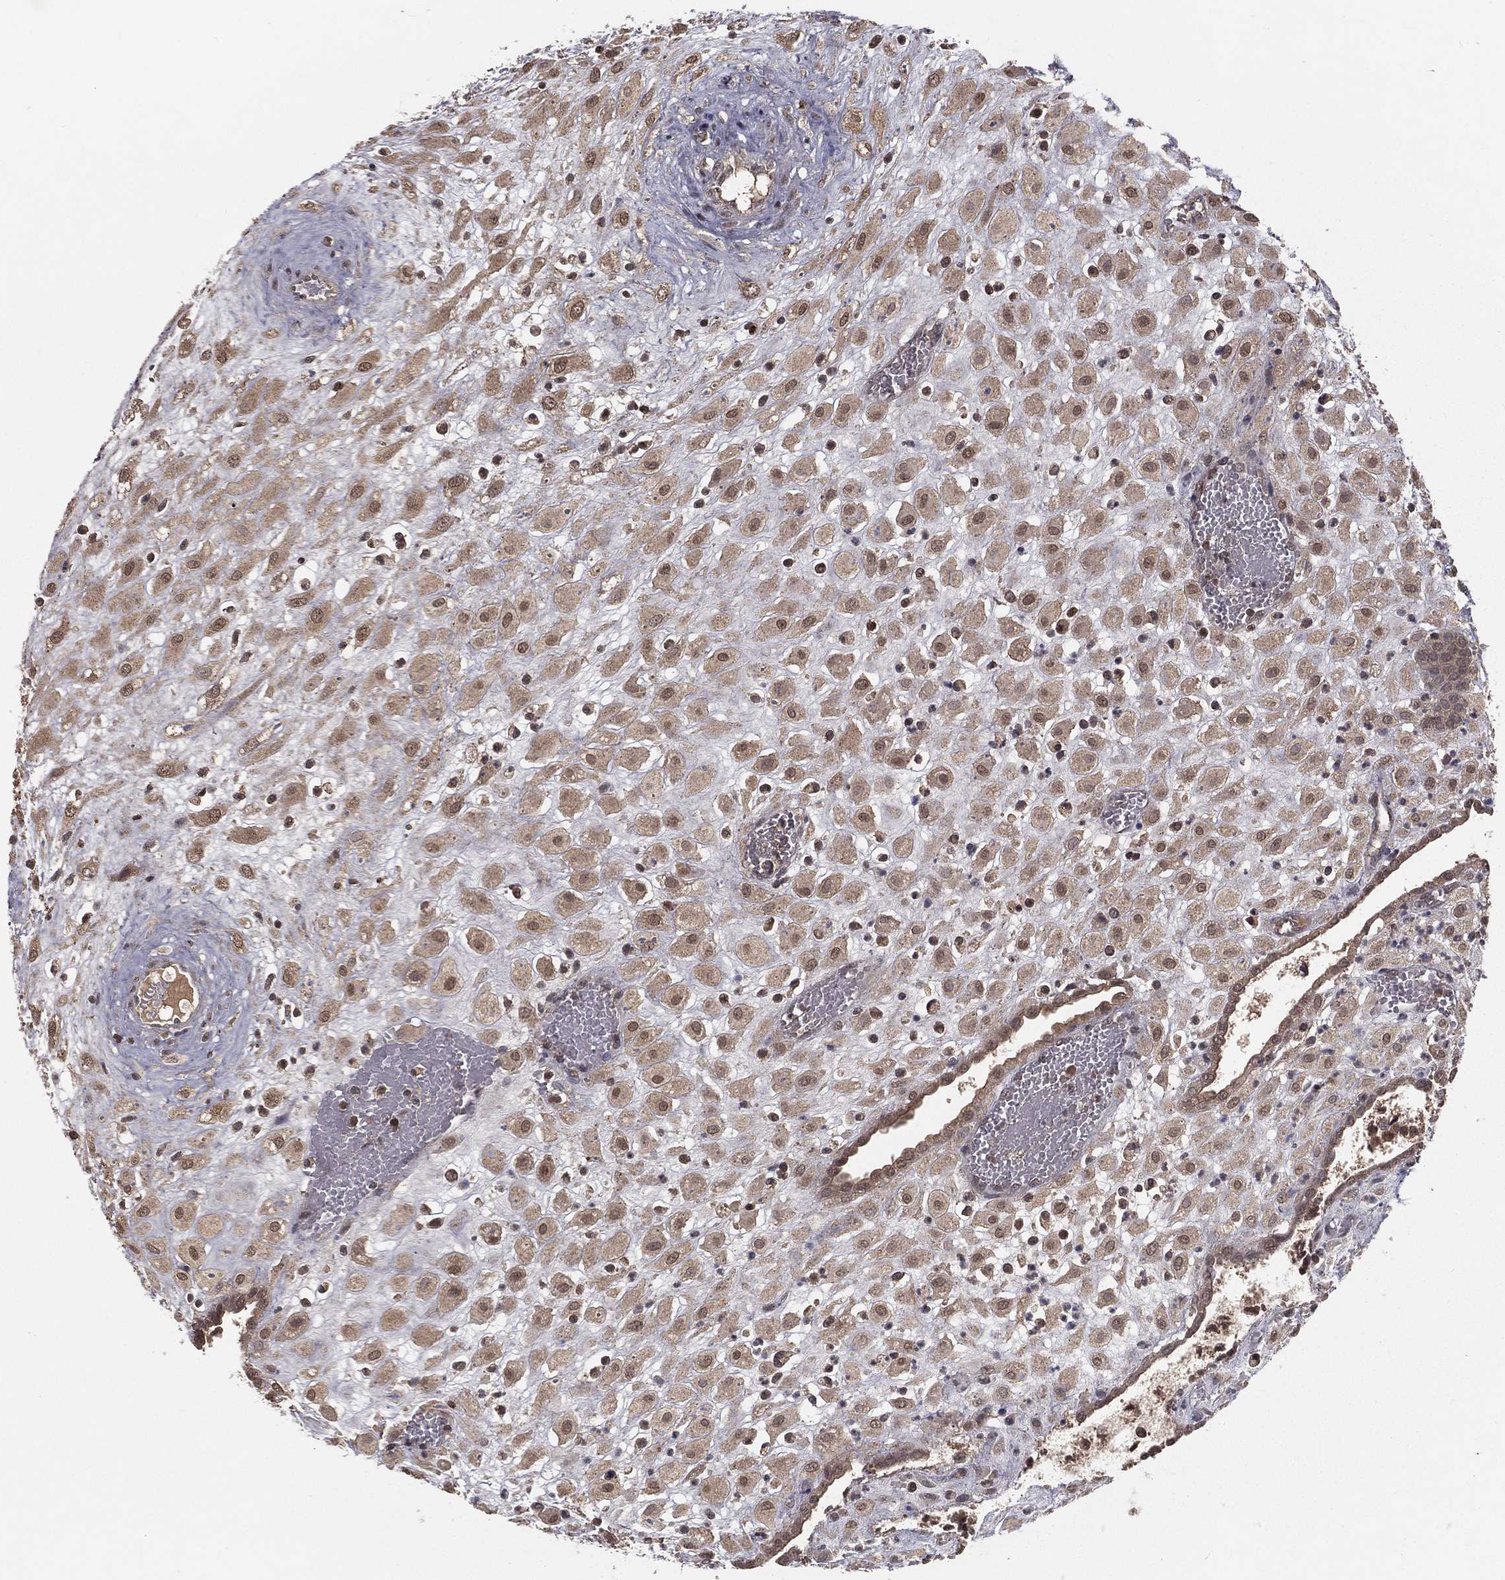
{"staining": {"intensity": "weak", "quantity": ">75%", "location": "cytoplasmic/membranous"}, "tissue": "placenta", "cell_type": "Decidual cells", "image_type": "normal", "snomed": [{"axis": "morphology", "description": "Normal tissue, NOS"}, {"axis": "topography", "description": "Placenta"}], "caption": "Placenta stained for a protein displays weak cytoplasmic/membranous positivity in decidual cells.", "gene": "ZDHHC15", "patient": {"sex": "female", "age": 24}}